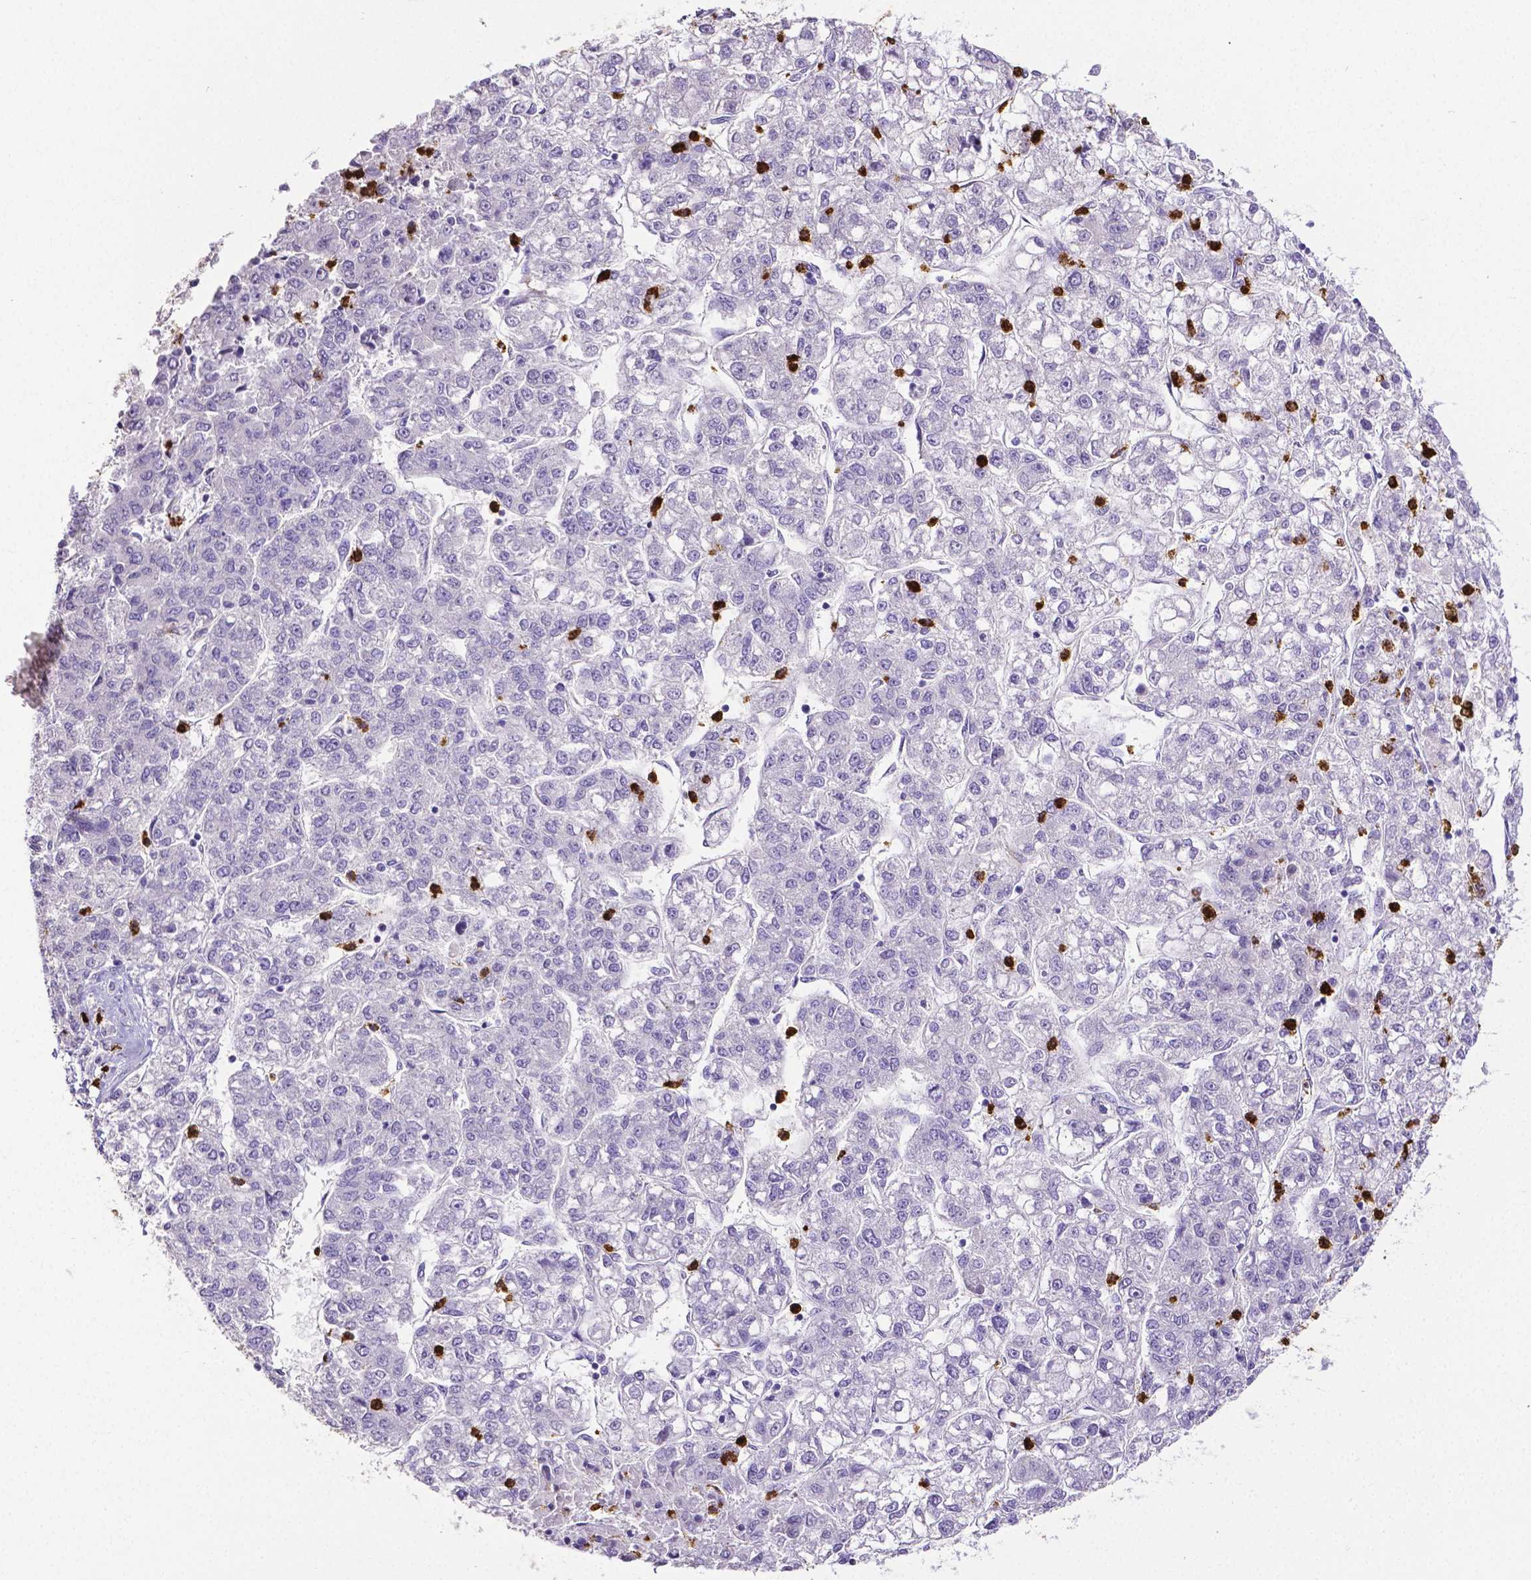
{"staining": {"intensity": "negative", "quantity": "none", "location": "none"}, "tissue": "liver cancer", "cell_type": "Tumor cells", "image_type": "cancer", "snomed": [{"axis": "morphology", "description": "Carcinoma, Hepatocellular, NOS"}, {"axis": "topography", "description": "Liver"}], "caption": "High magnification brightfield microscopy of liver hepatocellular carcinoma stained with DAB (brown) and counterstained with hematoxylin (blue): tumor cells show no significant positivity. (DAB (3,3'-diaminobenzidine) immunohistochemistry (IHC), high magnification).", "gene": "MMP9", "patient": {"sex": "male", "age": 56}}